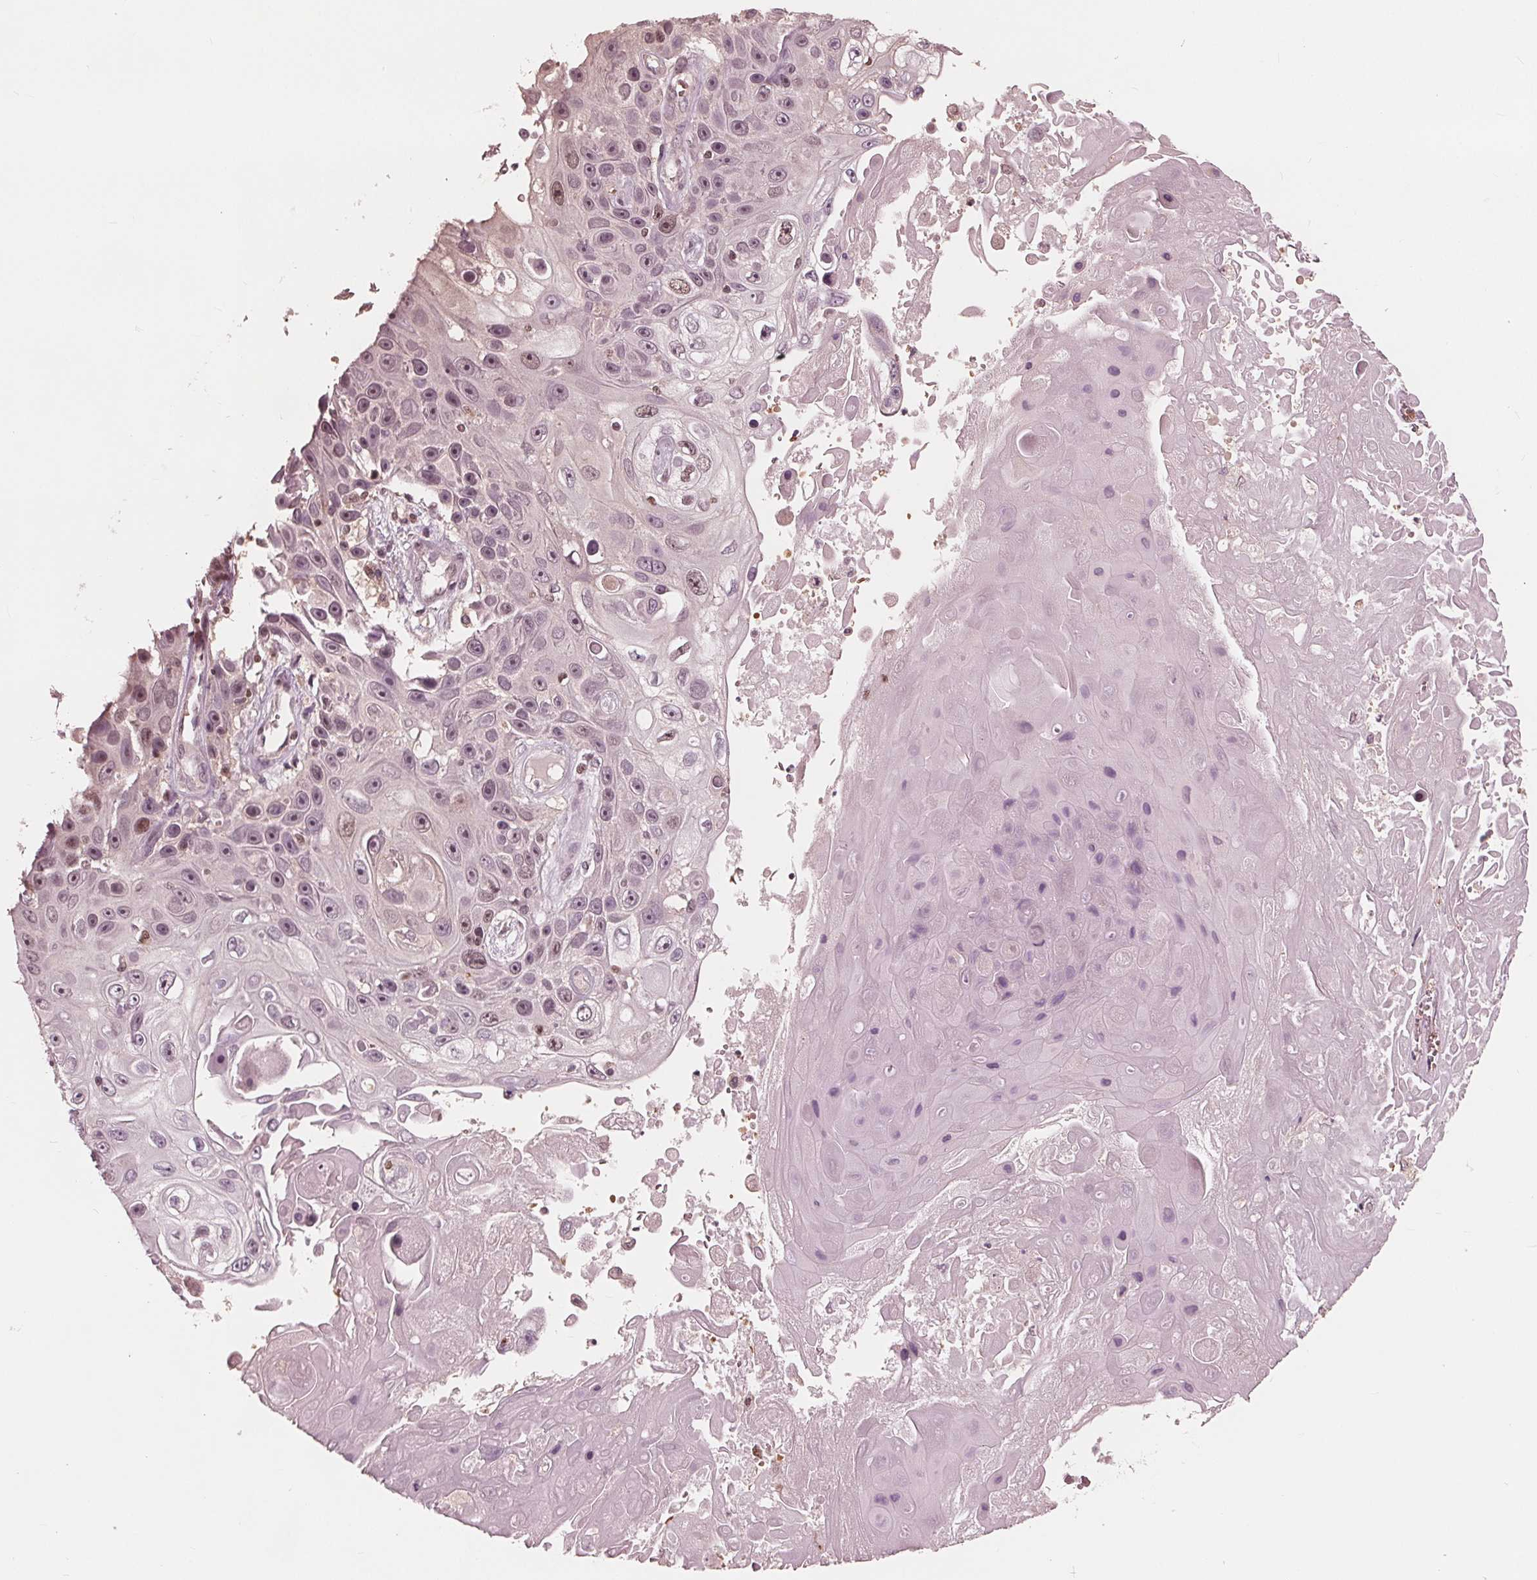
{"staining": {"intensity": "weak", "quantity": "<25%", "location": "nuclear"}, "tissue": "skin cancer", "cell_type": "Tumor cells", "image_type": "cancer", "snomed": [{"axis": "morphology", "description": "Squamous cell carcinoma, NOS"}, {"axis": "topography", "description": "Skin"}], "caption": "The immunohistochemistry (IHC) histopathology image has no significant positivity in tumor cells of squamous cell carcinoma (skin) tissue.", "gene": "HIRIP3", "patient": {"sex": "male", "age": 82}}